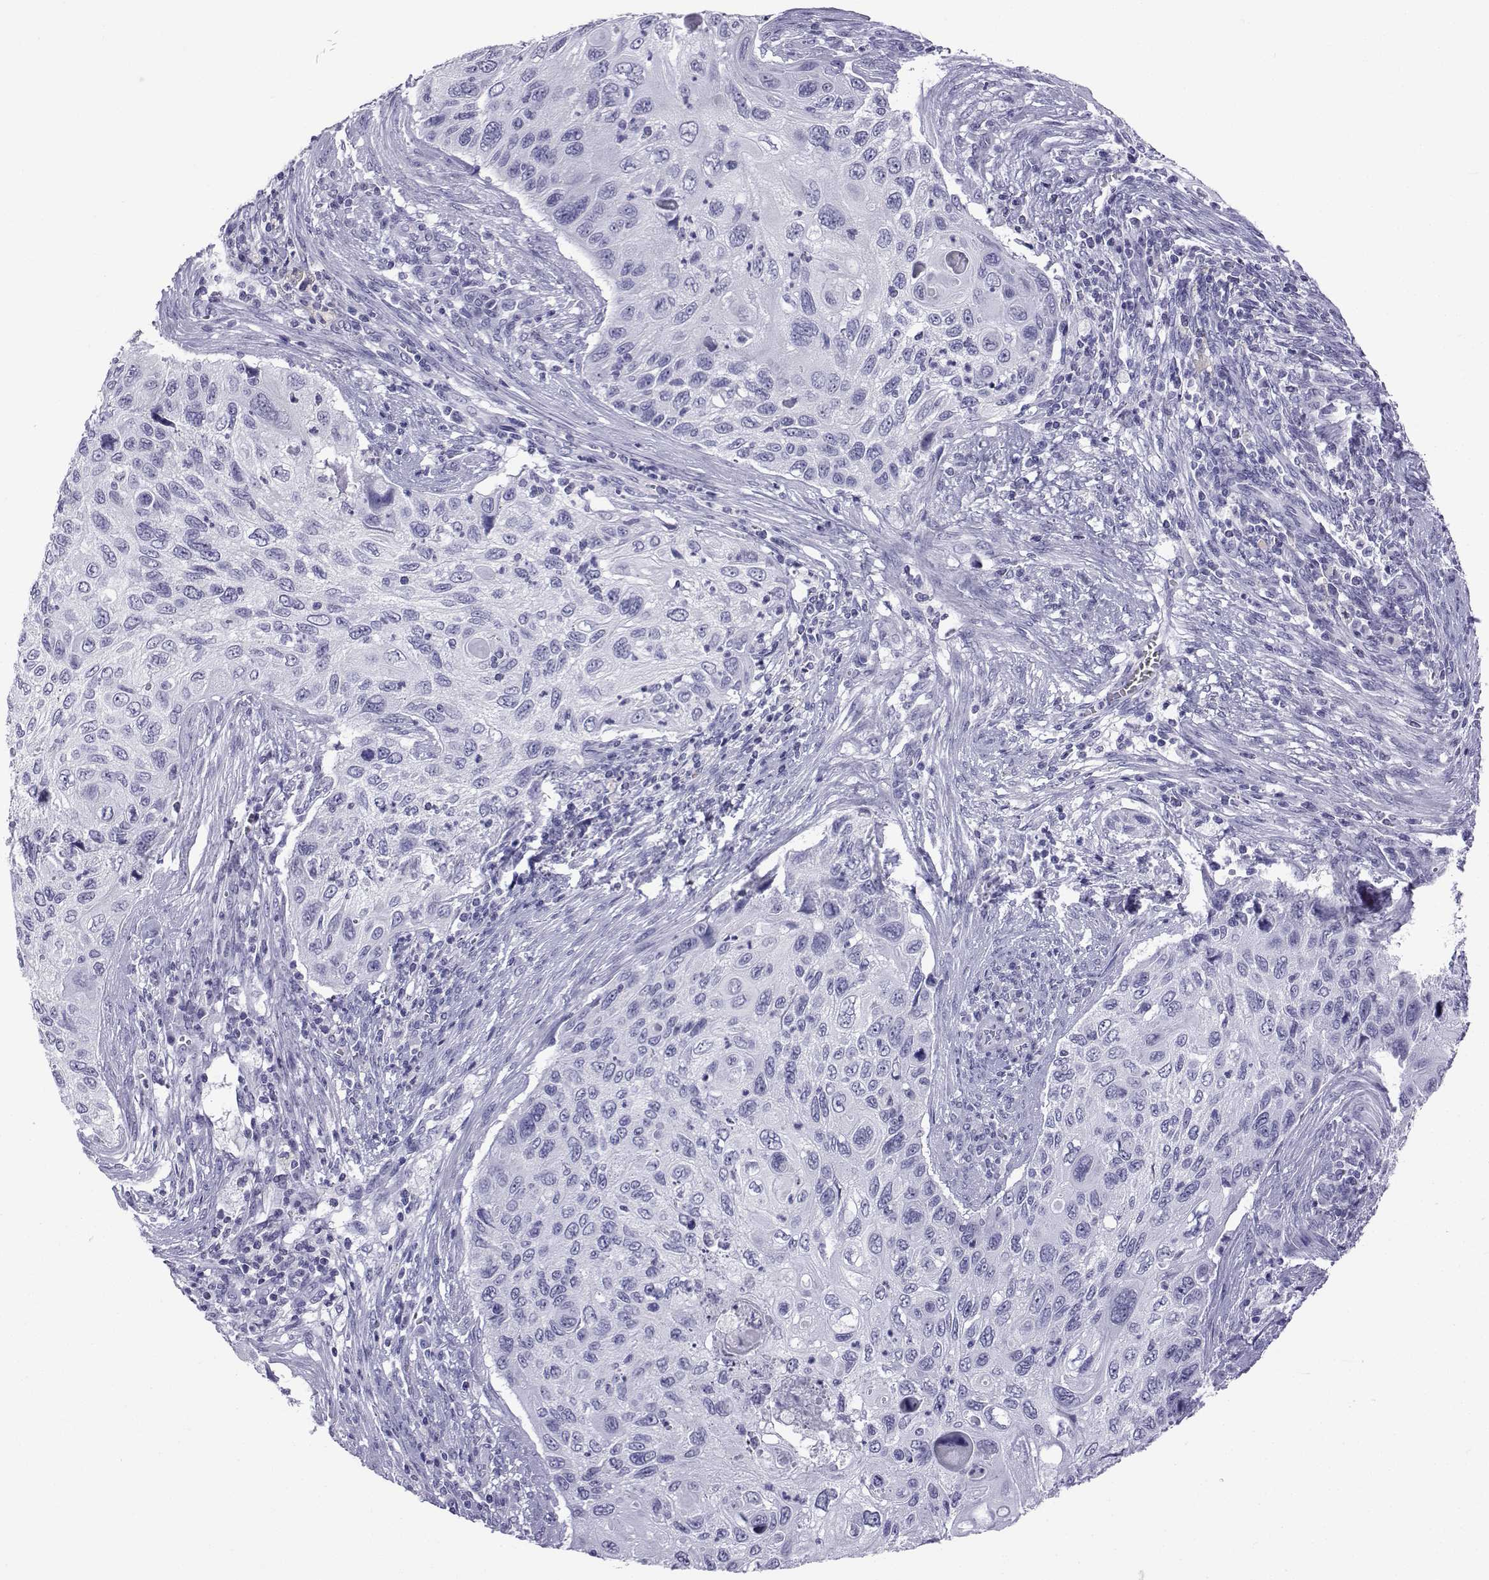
{"staining": {"intensity": "negative", "quantity": "none", "location": "none"}, "tissue": "cervical cancer", "cell_type": "Tumor cells", "image_type": "cancer", "snomed": [{"axis": "morphology", "description": "Squamous cell carcinoma, NOS"}, {"axis": "topography", "description": "Cervix"}], "caption": "Human squamous cell carcinoma (cervical) stained for a protein using immunohistochemistry (IHC) displays no expression in tumor cells.", "gene": "ACTL7A", "patient": {"sex": "female", "age": 70}}